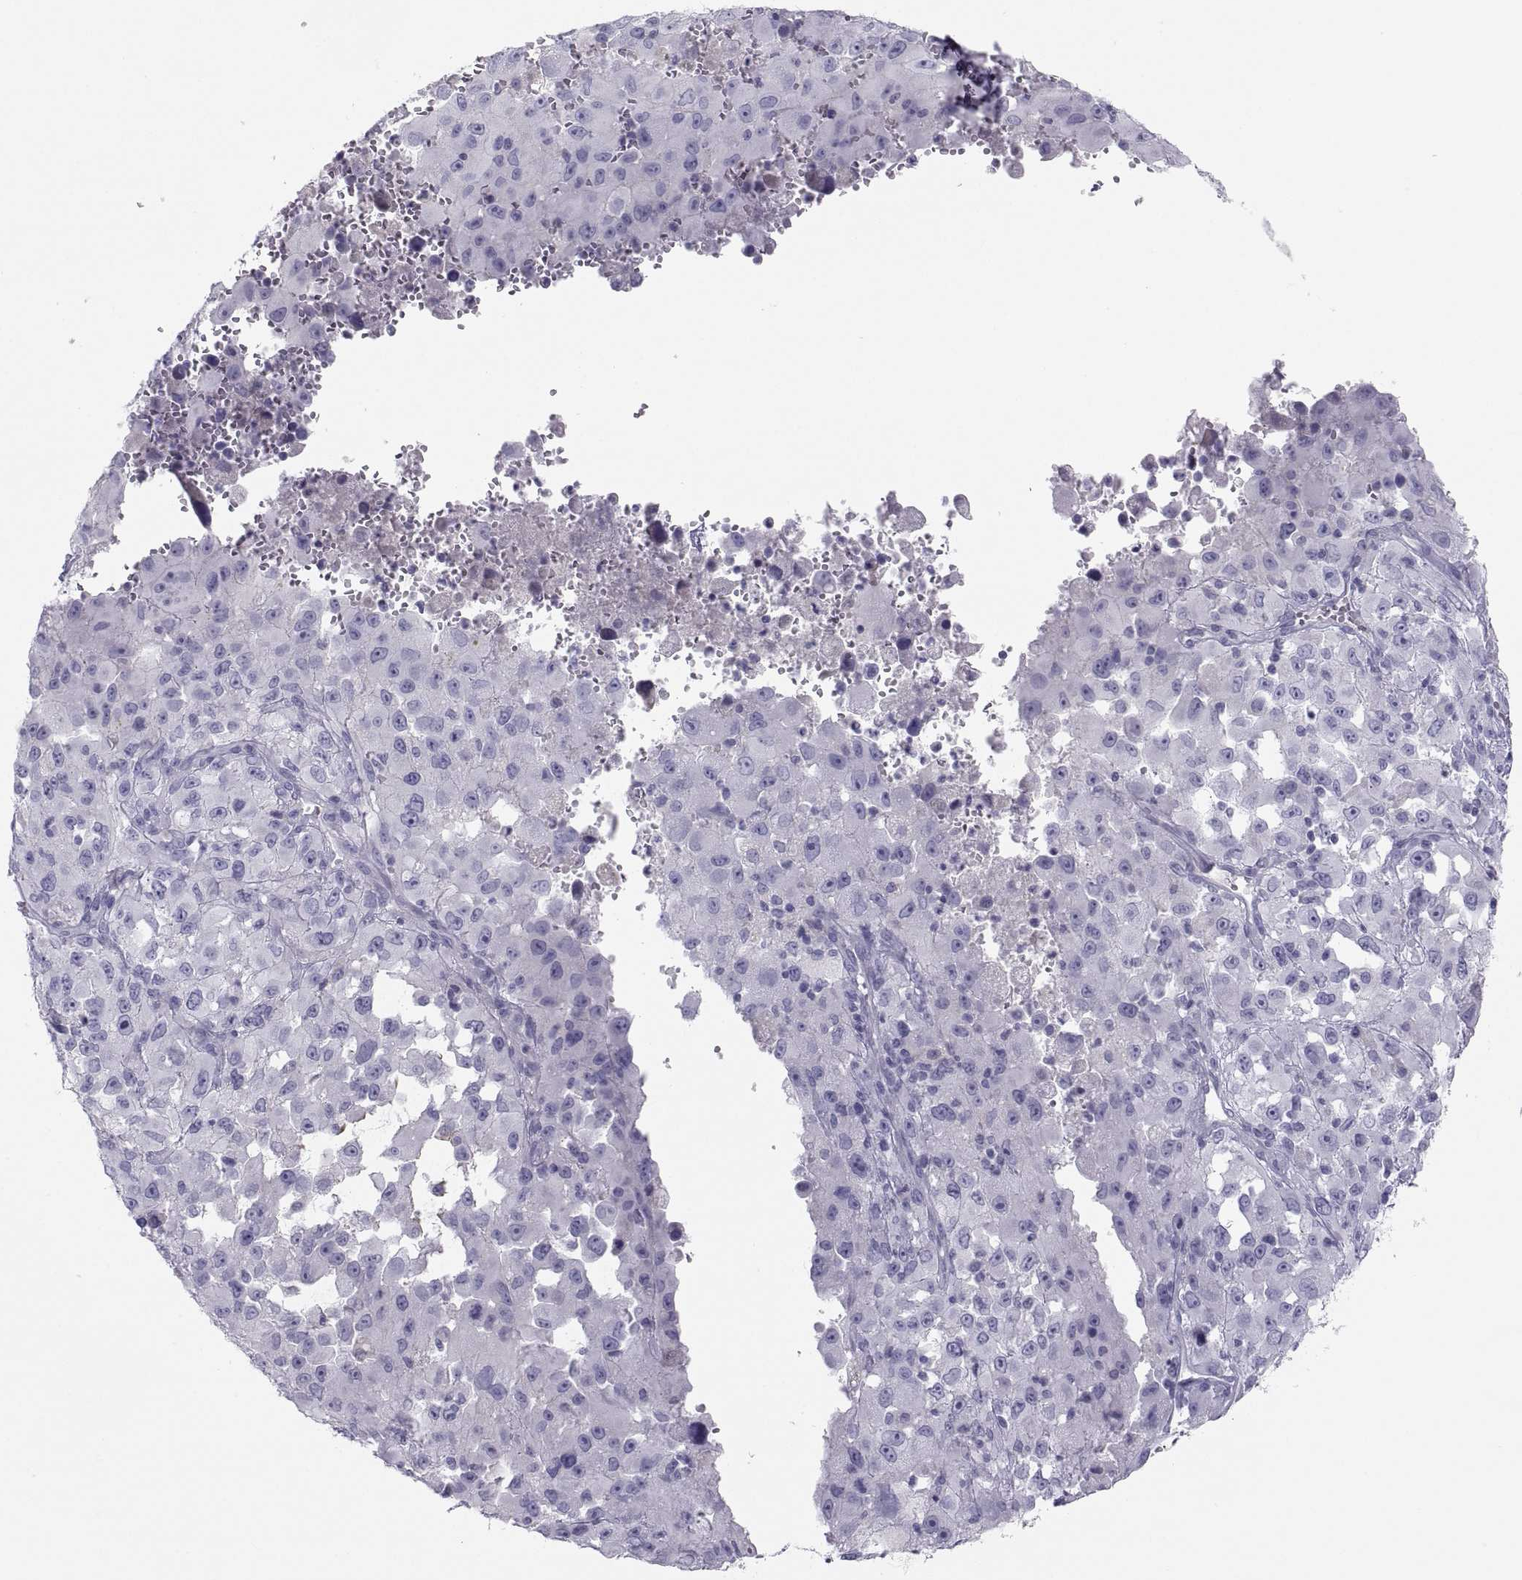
{"staining": {"intensity": "negative", "quantity": "none", "location": "none"}, "tissue": "melanoma", "cell_type": "Tumor cells", "image_type": "cancer", "snomed": [{"axis": "morphology", "description": "Malignant melanoma, Metastatic site"}, {"axis": "topography", "description": "Soft tissue"}], "caption": "Image shows no protein staining in tumor cells of malignant melanoma (metastatic site) tissue.", "gene": "MAGEB2", "patient": {"sex": "male", "age": 50}}